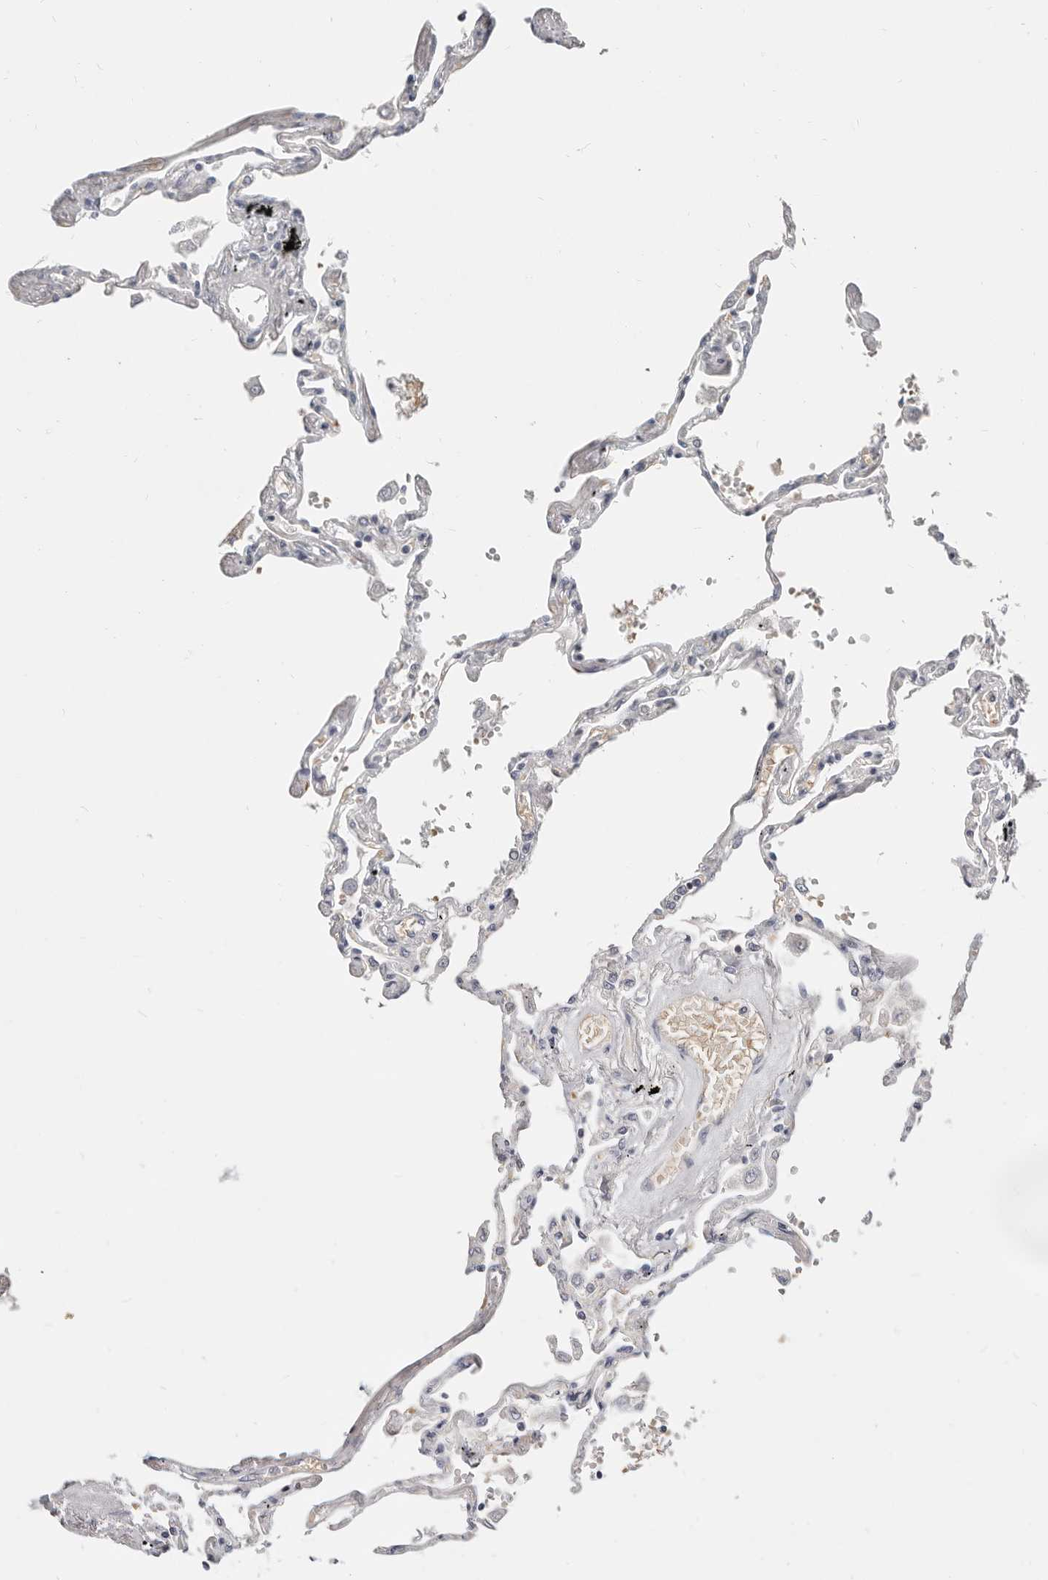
{"staining": {"intensity": "negative", "quantity": "none", "location": "none"}, "tissue": "lung", "cell_type": "Alveolar cells", "image_type": "normal", "snomed": [{"axis": "morphology", "description": "Normal tissue, NOS"}, {"axis": "topography", "description": "Lung"}], "caption": "A photomicrograph of human lung is negative for staining in alveolar cells. The staining was performed using DAB (3,3'-diaminobenzidine) to visualize the protein expression in brown, while the nuclei were stained in blue with hematoxylin (Magnification: 20x).", "gene": "TMEM63B", "patient": {"sex": "female", "age": 67}}